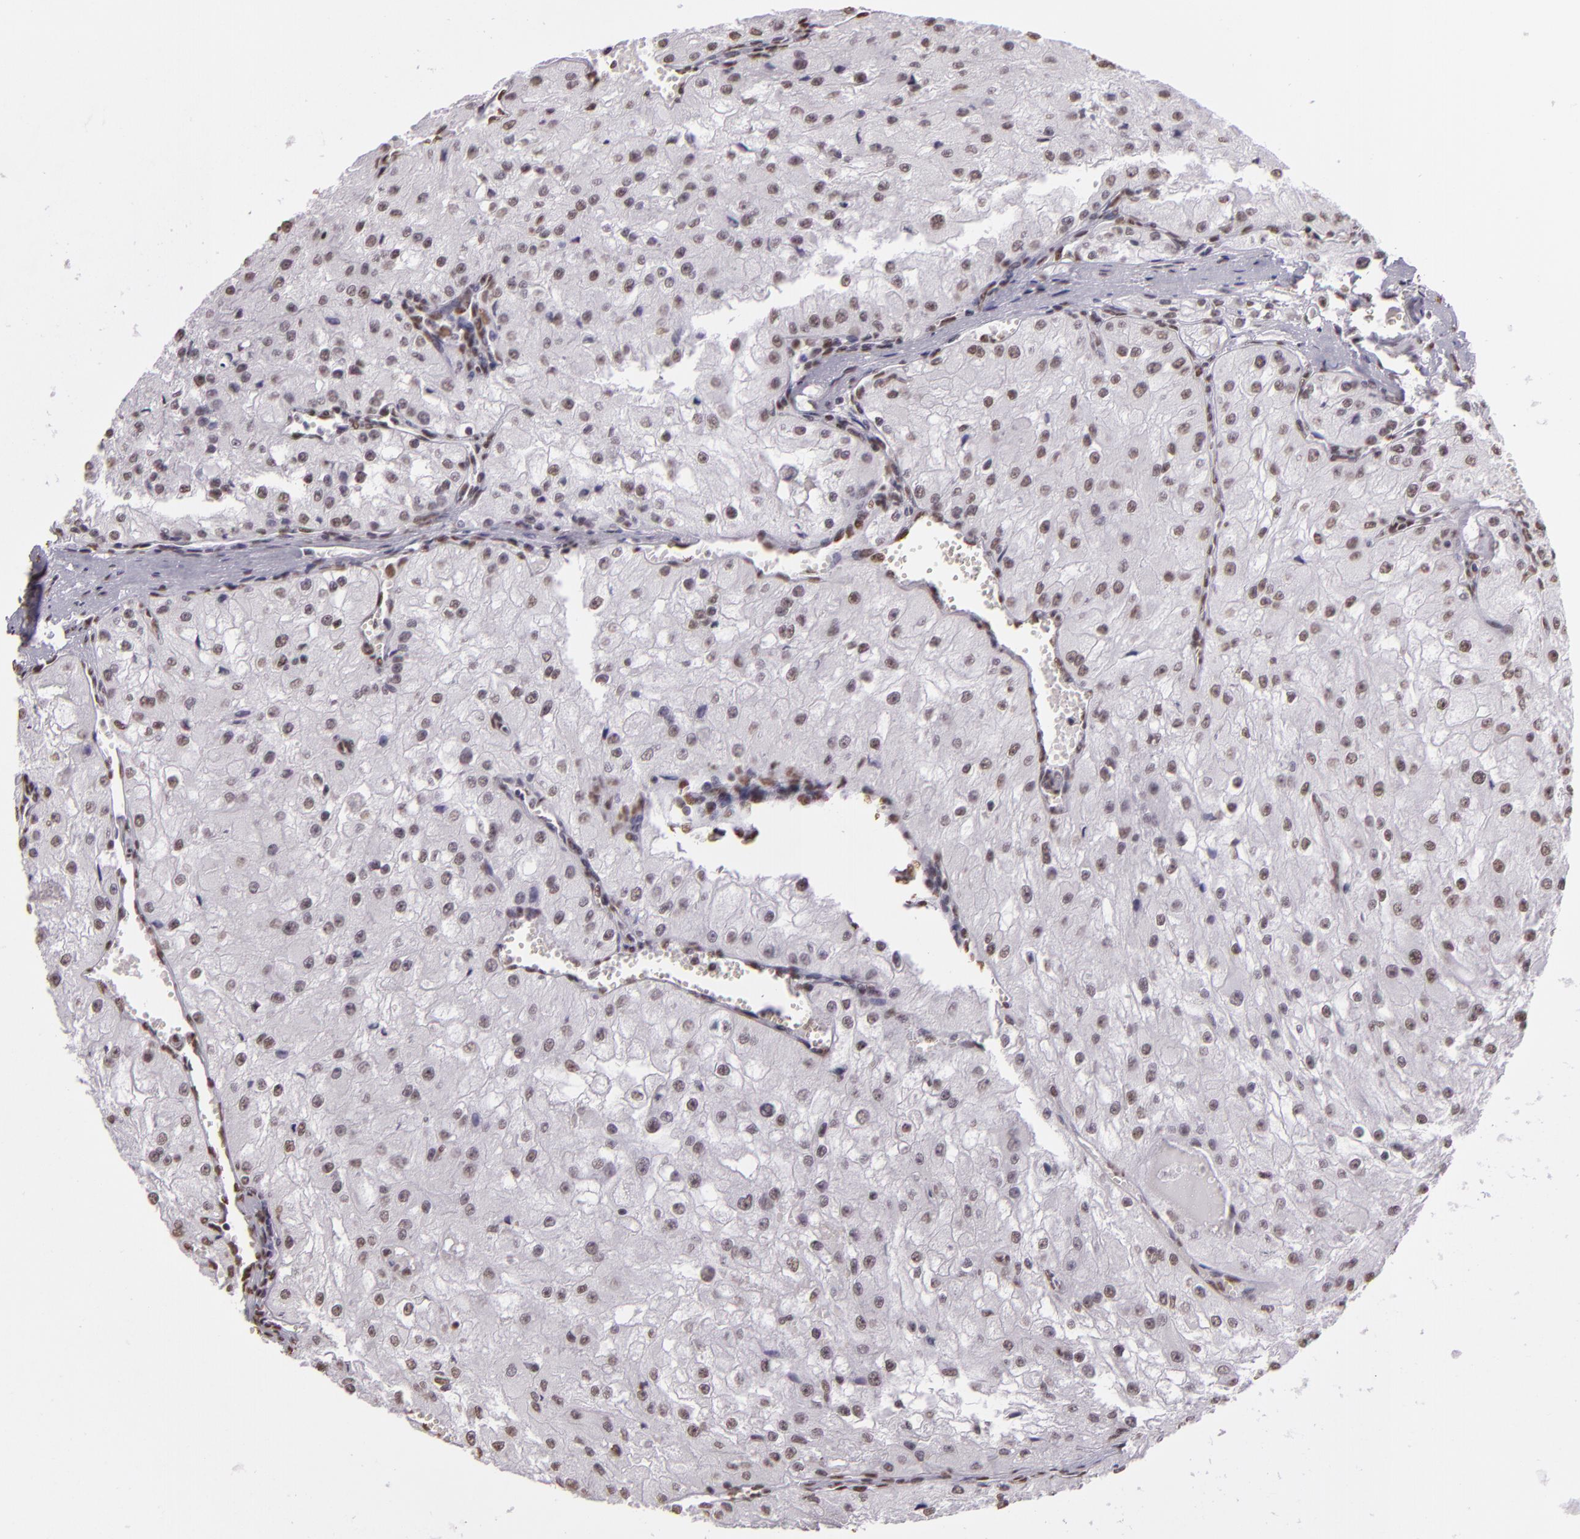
{"staining": {"intensity": "weak", "quantity": "25%-75%", "location": "nuclear"}, "tissue": "renal cancer", "cell_type": "Tumor cells", "image_type": "cancer", "snomed": [{"axis": "morphology", "description": "Adenocarcinoma, NOS"}, {"axis": "topography", "description": "Kidney"}], "caption": "IHC image of human renal adenocarcinoma stained for a protein (brown), which demonstrates low levels of weak nuclear expression in approximately 25%-75% of tumor cells.", "gene": "PAPOLA", "patient": {"sex": "female", "age": 74}}